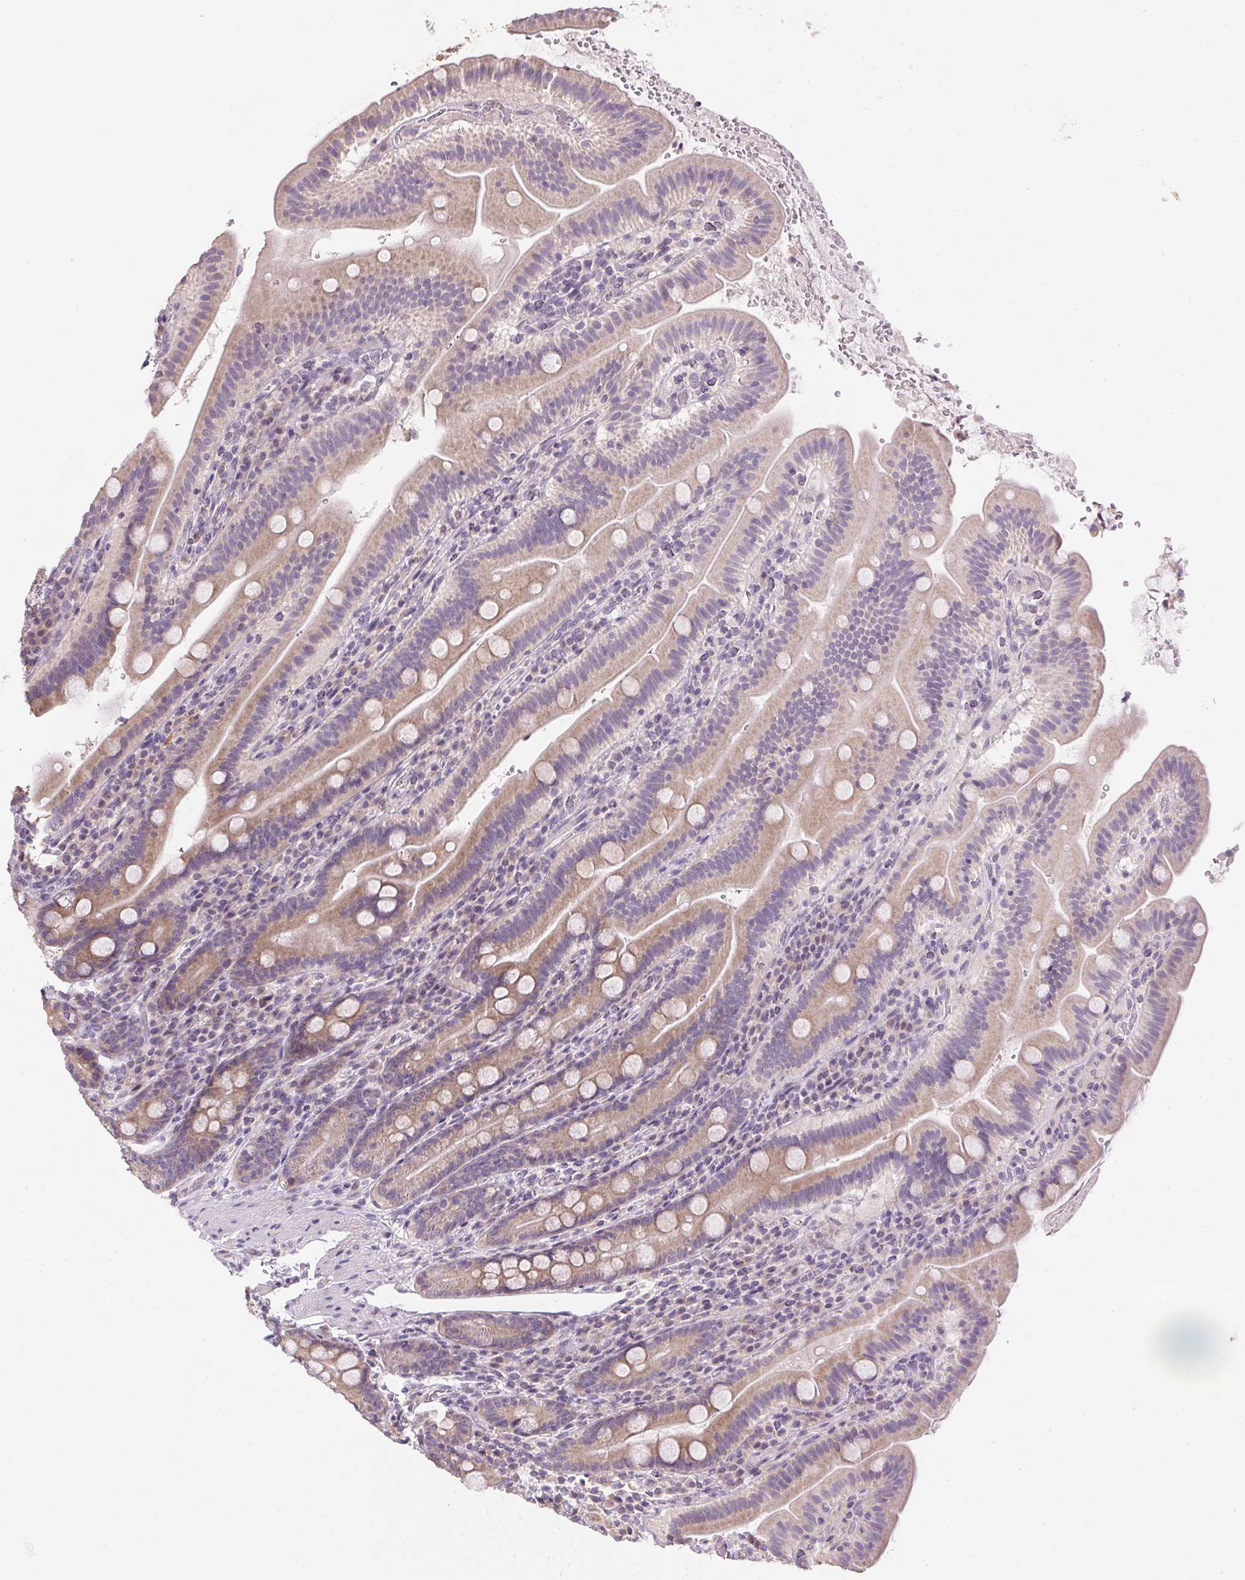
{"staining": {"intensity": "moderate", "quantity": "25%-75%", "location": "cytoplasmic/membranous"}, "tissue": "small intestine", "cell_type": "Glandular cells", "image_type": "normal", "snomed": [{"axis": "morphology", "description": "Normal tissue, NOS"}, {"axis": "topography", "description": "Small intestine"}], "caption": "A high-resolution image shows immunohistochemistry staining of unremarkable small intestine, which reveals moderate cytoplasmic/membranous staining in approximately 25%-75% of glandular cells.", "gene": "SPACA9", "patient": {"sex": "male", "age": 26}}